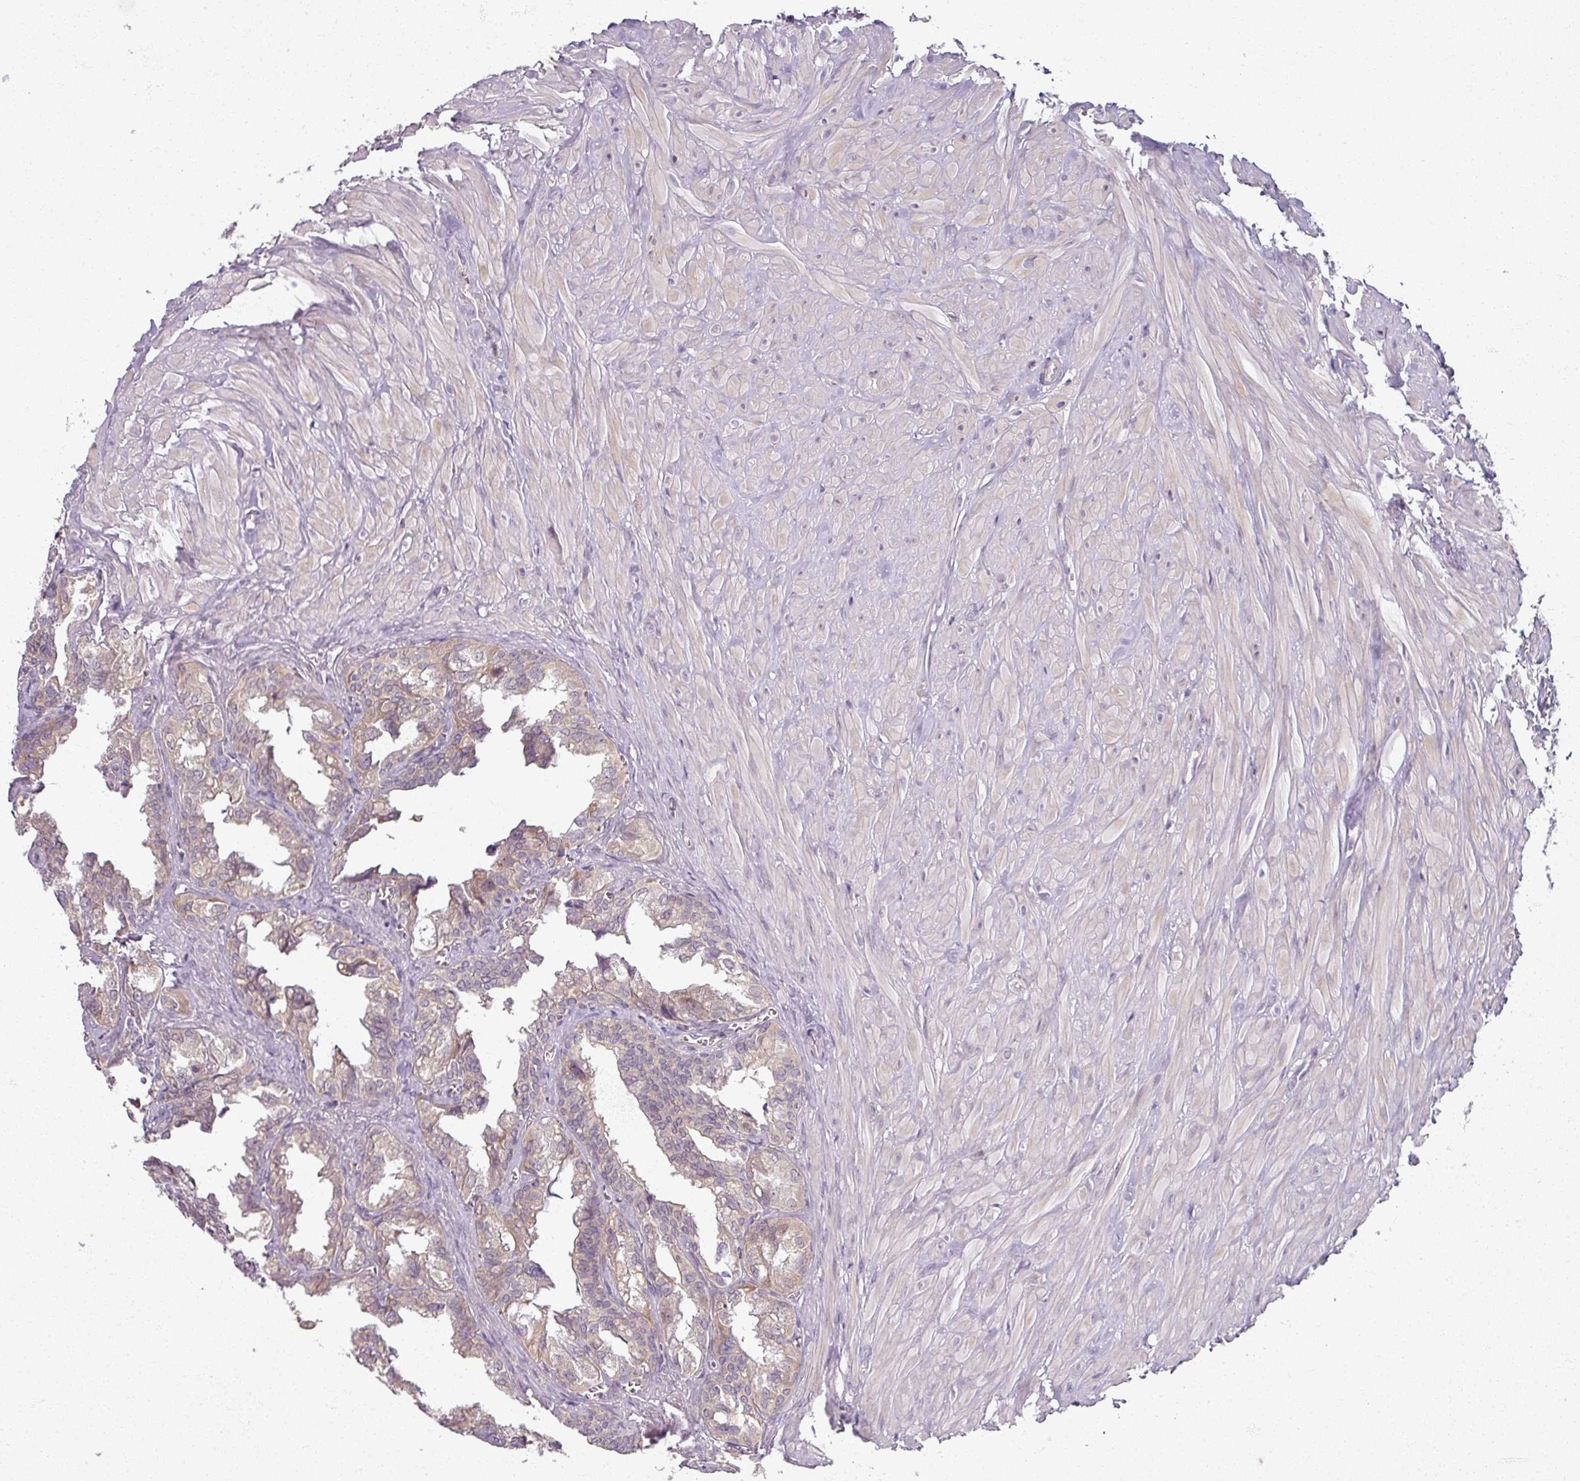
{"staining": {"intensity": "weak", "quantity": "25%-75%", "location": "cytoplasmic/membranous"}, "tissue": "seminal vesicle", "cell_type": "Glandular cells", "image_type": "normal", "snomed": [{"axis": "morphology", "description": "Normal tissue, NOS"}, {"axis": "topography", "description": "Seminal veicle"}], "caption": "Protein staining of benign seminal vesicle displays weak cytoplasmic/membranous positivity in about 25%-75% of glandular cells. Nuclei are stained in blue.", "gene": "MYMK", "patient": {"sex": "male", "age": 67}}